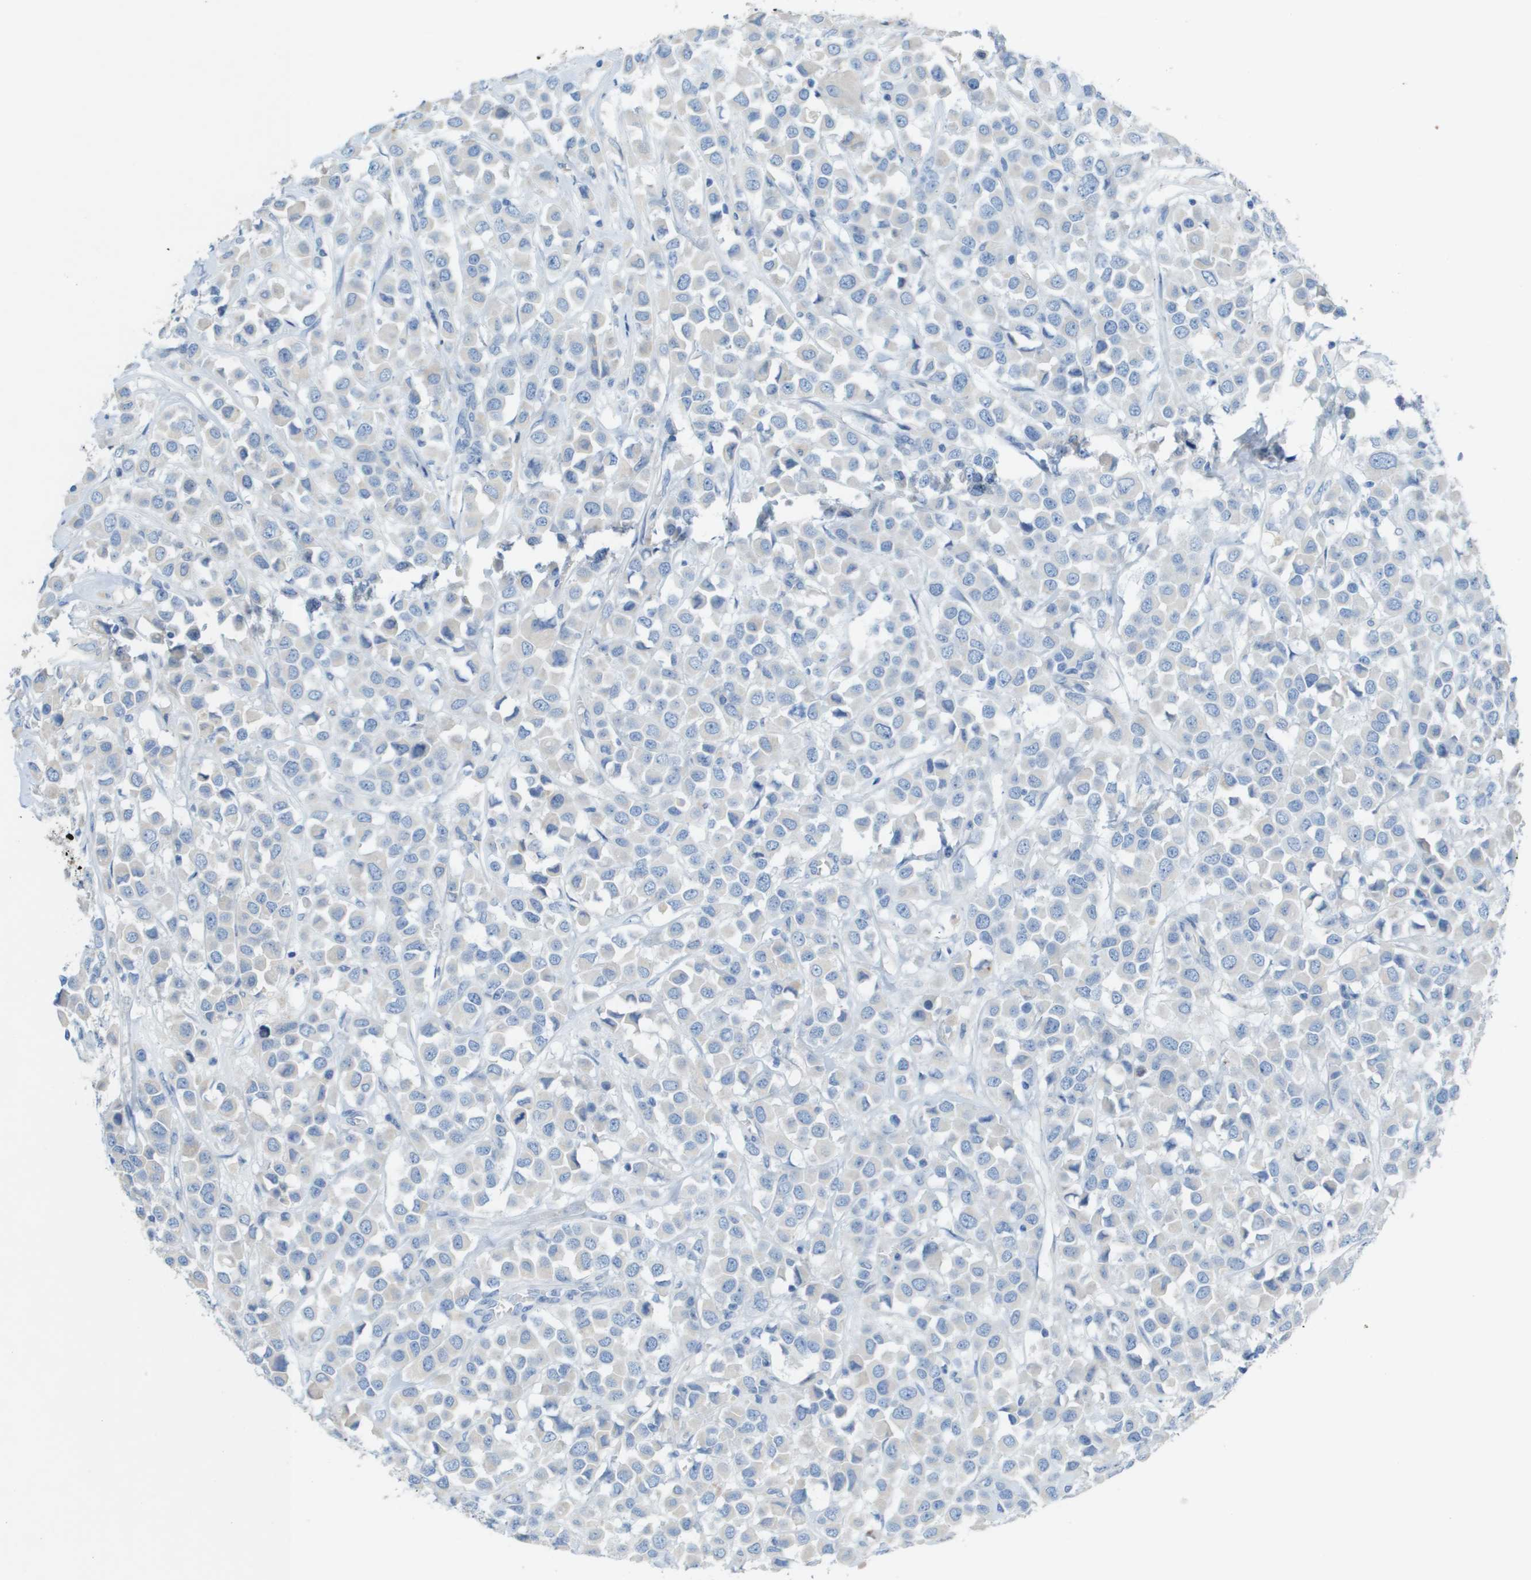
{"staining": {"intensity": "negative", "quantity": "none", "location": "none"}, "tissue": "breast cancer", "cell_type": "Tumor cells", "image_type": "cancer", "snomed": [{"axis": "morphology", "description": "Duct carcinoma"}, {"axis": "topography", "description": "Breast"}], "caption": "Image shows no protein expression in tumor cells of invasive ductal carcinoma (breast) tissue.", "gene": "CD46", "patient": {"sex": "female", "age": 61}}